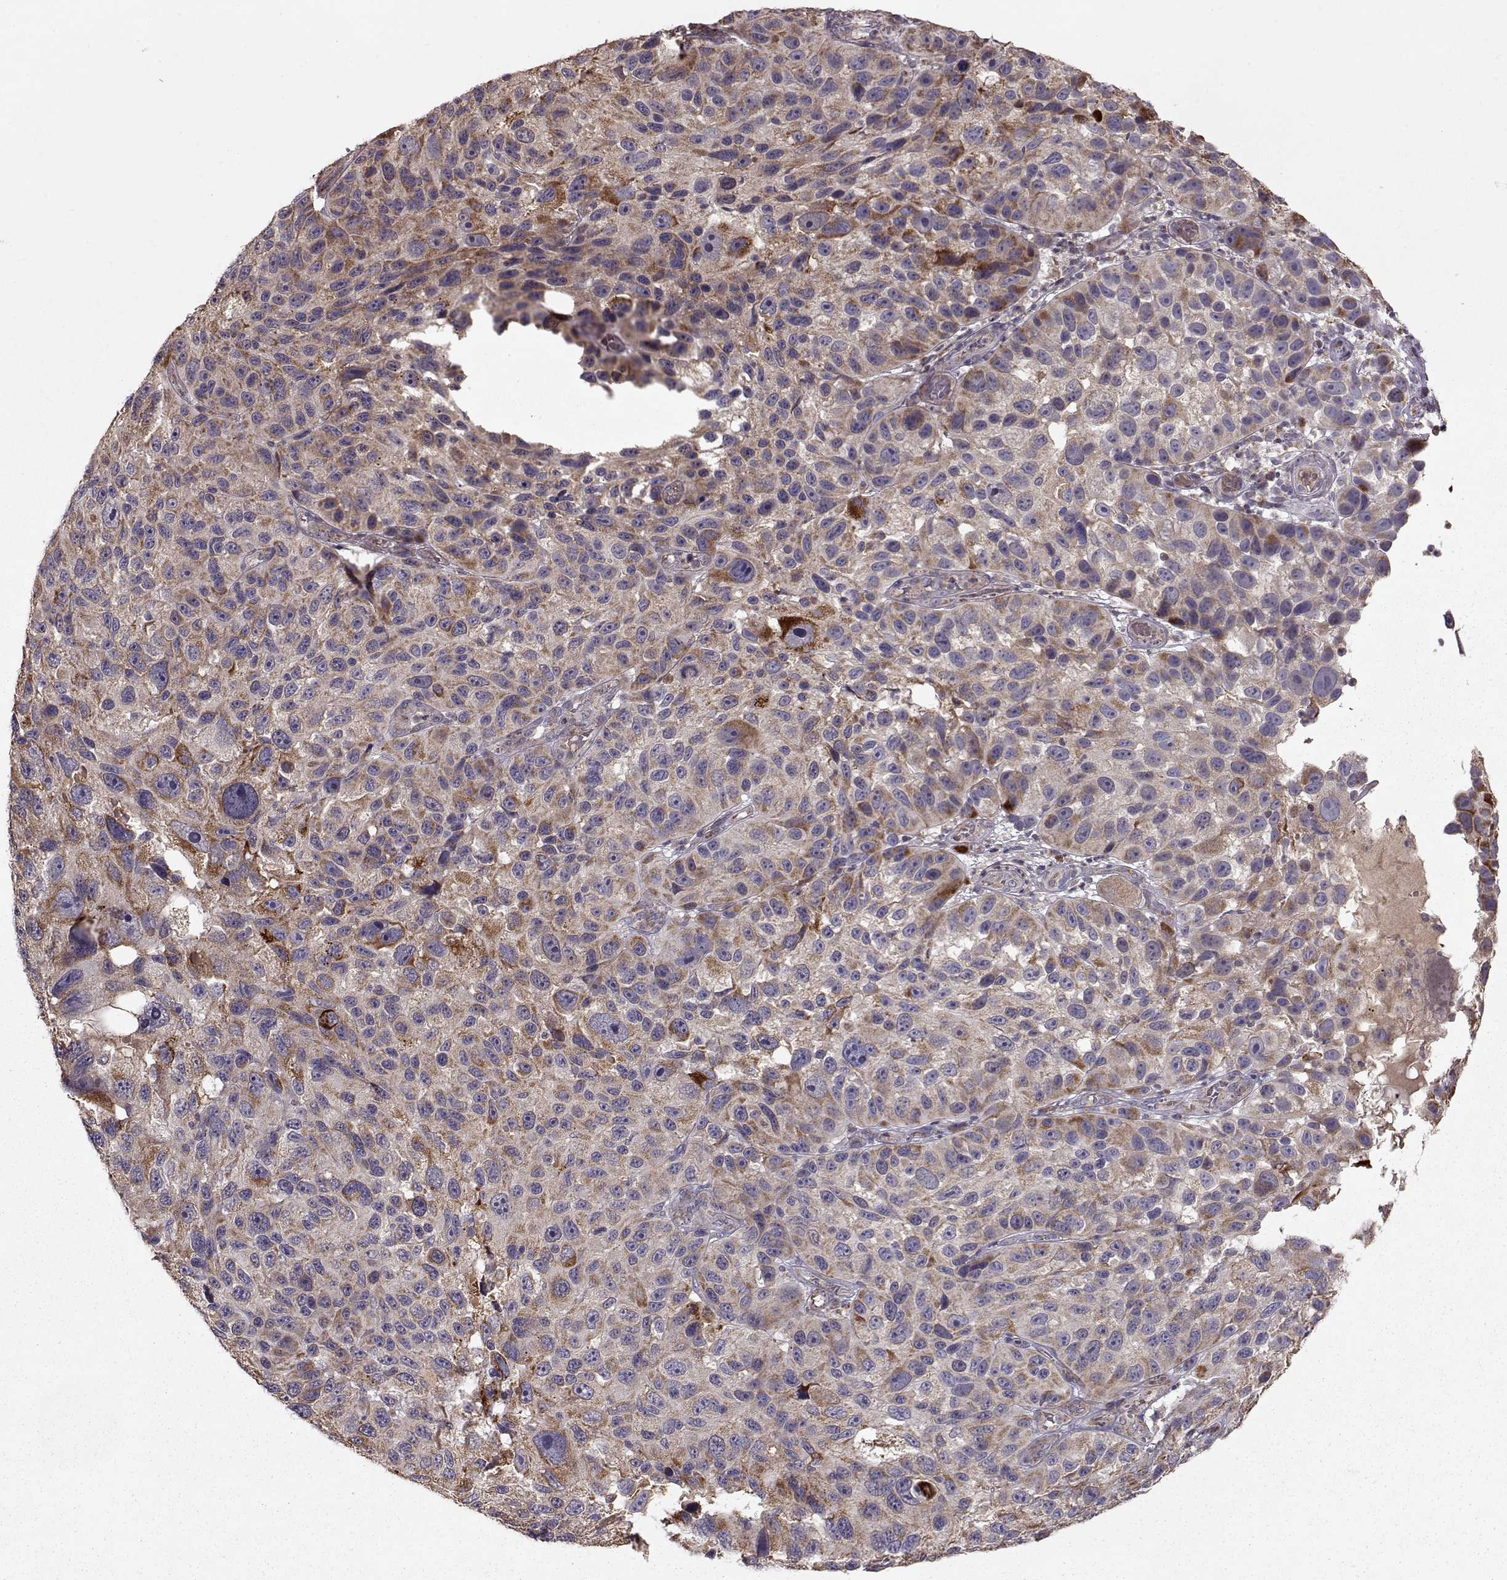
{"staining": {"intensity": "moderate", "quantity": ">75%", "location": "cytoplasmic/membranous"}, "tissue": "melanoma", "cell_type": "Tumor cells", "image_type": "cancer", "snomed": [{"axis": "morphology", "description": "Malignant melanoma, NOS"}, {"axis": "topography", "description": "Skin"}], "caption": "Malignant melanoma stained for a protein (brown) displays moderate cytoplasmic/membranous positive expression in about >75% of tumor cells.", "gene": "CMTM3", "patient": {"sex": "male", "age": 53}}